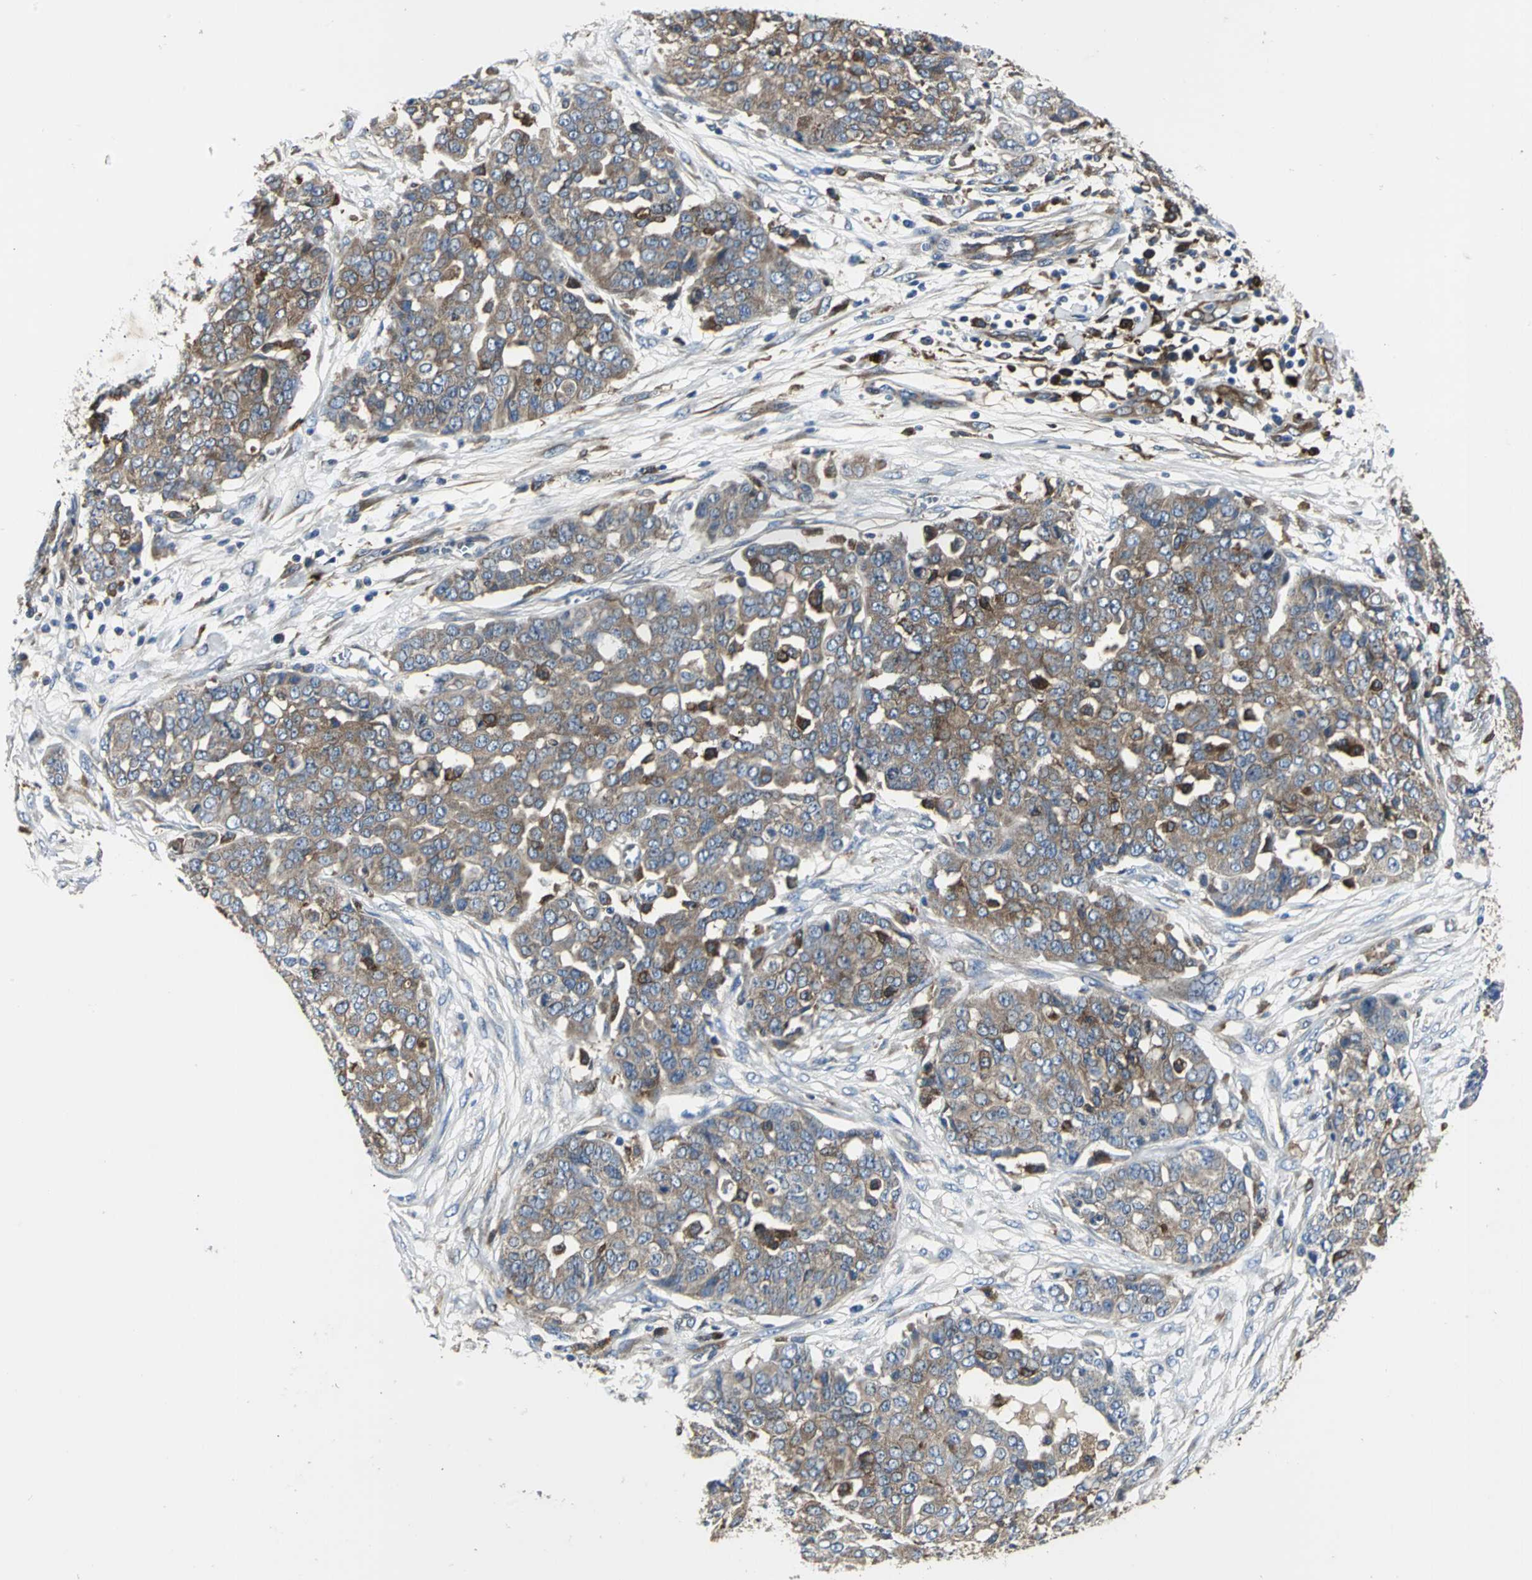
{"staining": {"intensity": "moderate", "quantity": ">75%", "location": "cytoplasmic/membranous"}, "tissue": "ovarian cancer", "cell_type": "Tumor cells", "image_type": "cancer", "snomed": [{"axis": "morphology", "description": "Cystadenocarcinoma, serous, NOS"}, {"axis": "topography", "description": "Soft tissue"}, {"axis": "topography", "description": "Ovary"}], "caption": "An immunohistochemistry (IHC) histopathology image of neoplastic tissue is shown. Protein staining in brown shows moderate cytoplasmic/membranous positivity in serous cystadenocarcinoma (ovarian) within tumor cells.", "gene": "CHRNB1", "patient": {"sex": "female", "age": 57}}